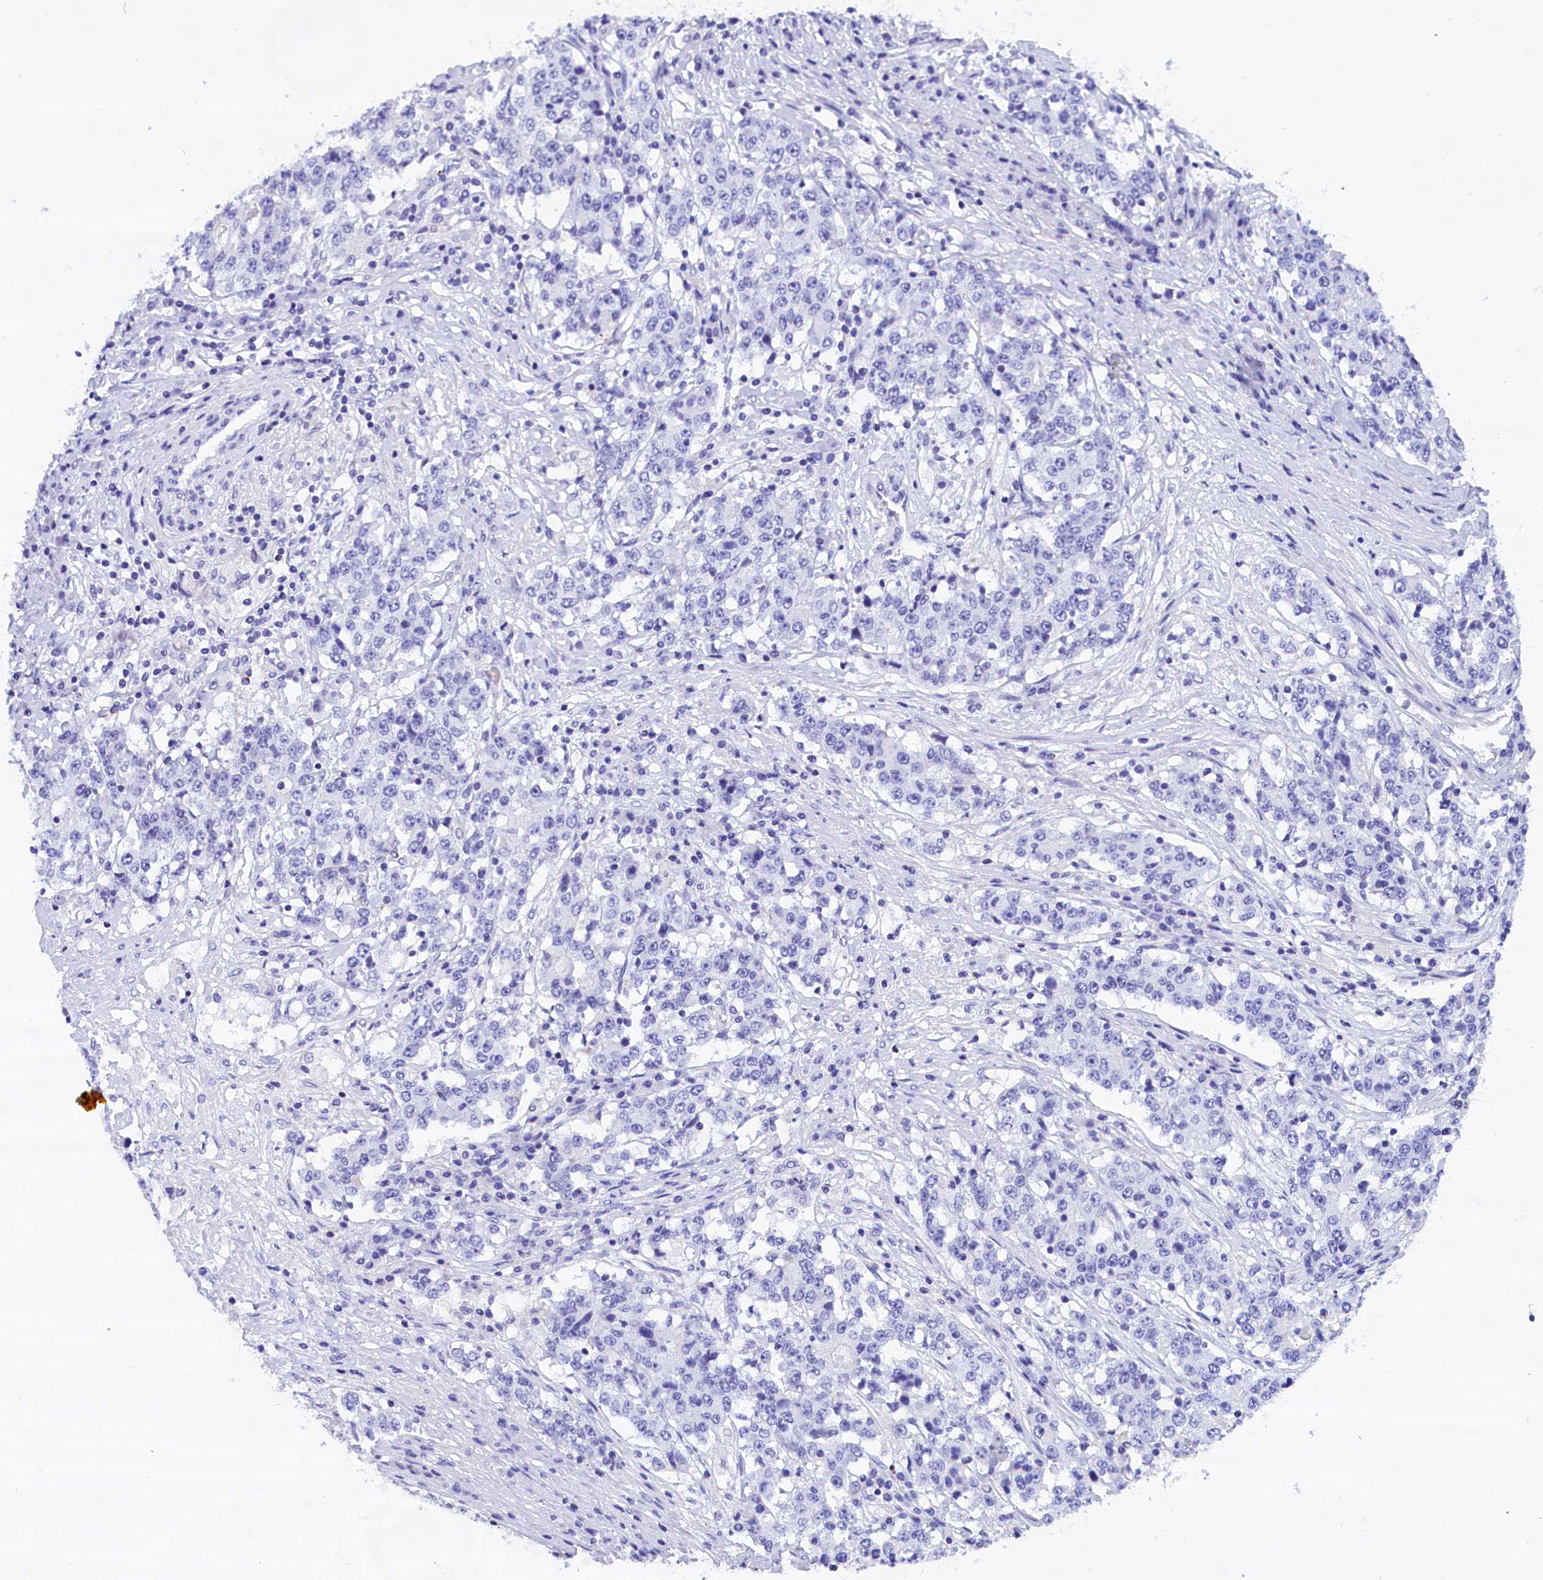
{"staining": {"intensity": "negative", "quantity": "none", "location": "none"}, "tissue": "stomach cancer", "cell_type": "Tumor cells", "image_type": "cancer", "snomed": [{"axis": "morphology", "description": "Adenocarcinoma, NOS"}, {"axis": "topography", "description": "Stomach"}], "caption": "DAB immunohistochemical staining of stomach cancer (adenocarcinoma) shows no significant expression in tumor cells. (Stains: DAB (3,3'-diaminobenzidine) immunohistochemistry with hematoxylin counter stain, Microscopy: brightfield microscopy at high magnification).", "gene": "ABAT", "patient": {"sex": "male", "age": 59}}